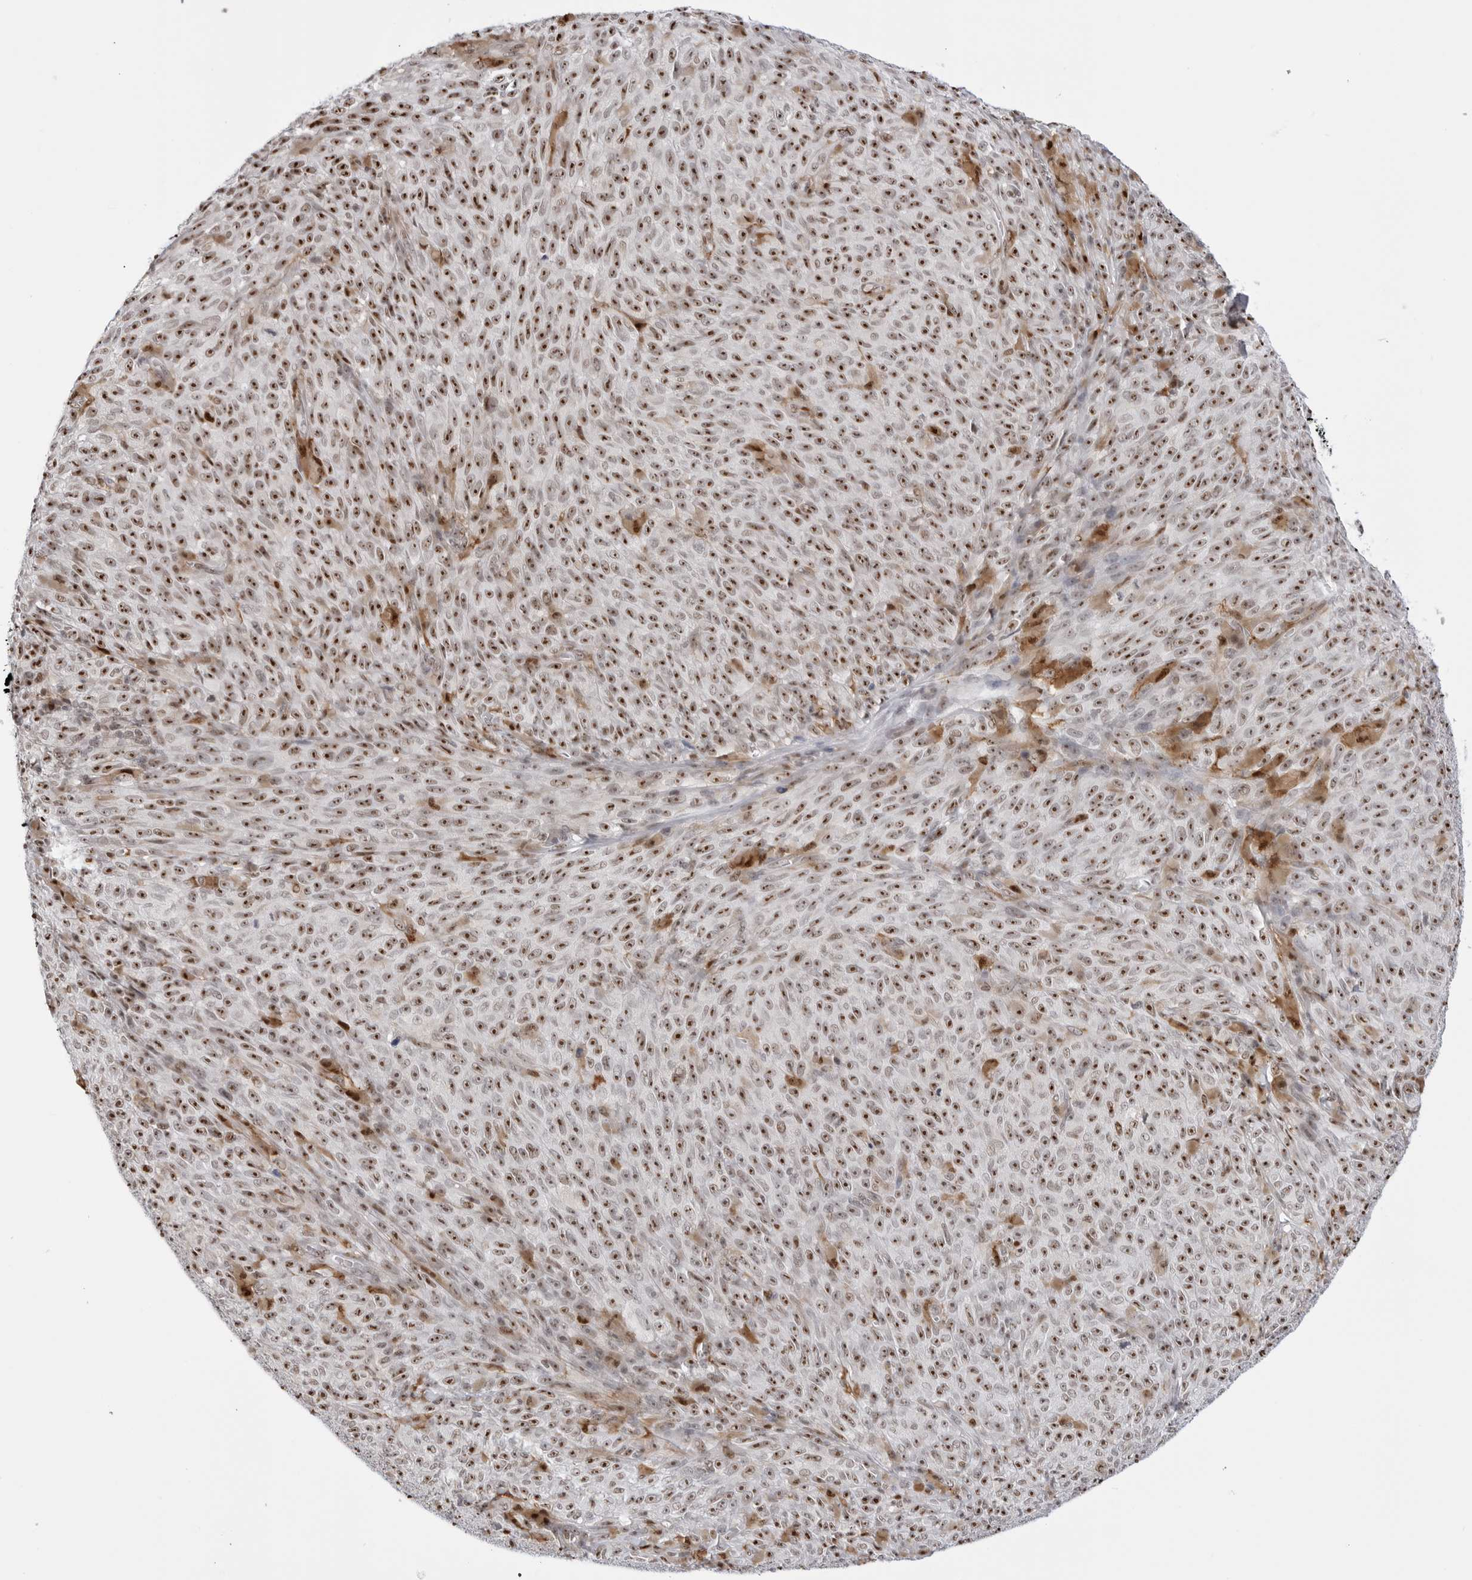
{"staining": {"intensity": "strong", "quantity": ">75%", "location": "nuclear"}, "tissue": "melanoma", "cell_type": "Tumor cells", "image_type": "cancer", "snomed": [{"axis": "morphology", "description": "Malignant melanoma, NOS"}, {"axis": "topography", "description": "Skin"}], "caption": "Protein expression analysis of malignant melanoma reveals strong nuclear positivity in about >75% of tumor cells. (IHC, brightfield microscopy, high magnification).", "gene": "C1orf162", "patient": {"sex": "female", "age": 82}}